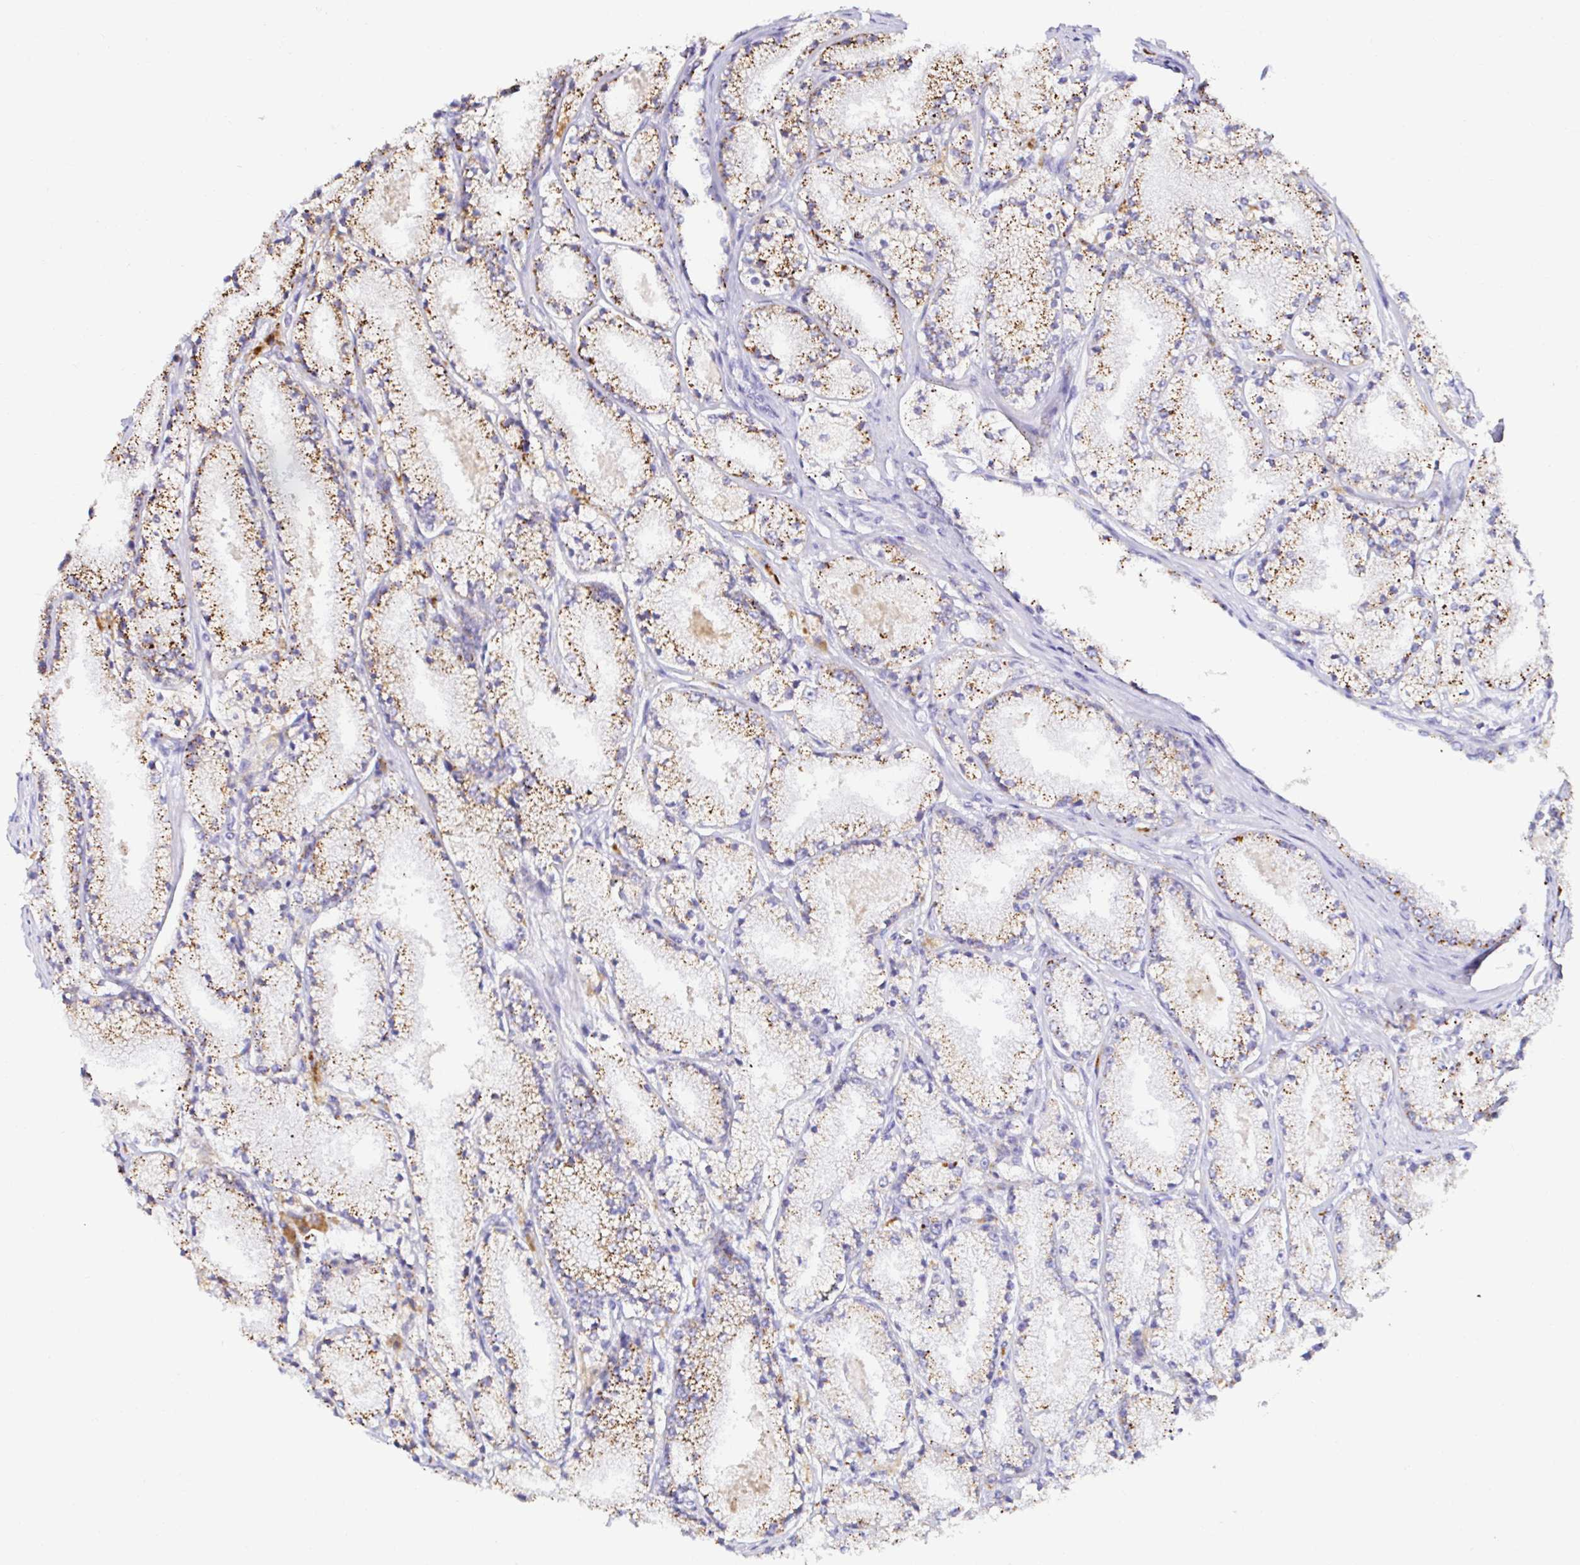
{"staining": {"intensity": "moderate", "quantity": ">75%", "location": "cytoplasmic/membranous"}, "tissue": "prostate cancer", "cell_type": "Tumor cells", "image_type": "cancer", "snomed": [{"axis": "morphology", "description": "Adenocarcinoma, High grade"}, {"axis": "topography", "description": "Prostate"}], "caption": "Protein staining of adenocarcinoma (high-grade) (prostate) tissue demonstrates moderate cytoplasmic/membranous expression in about >75% of tumor cells.", "gene": "GALNS", "patient": {"sex": "male", "age": 63}}